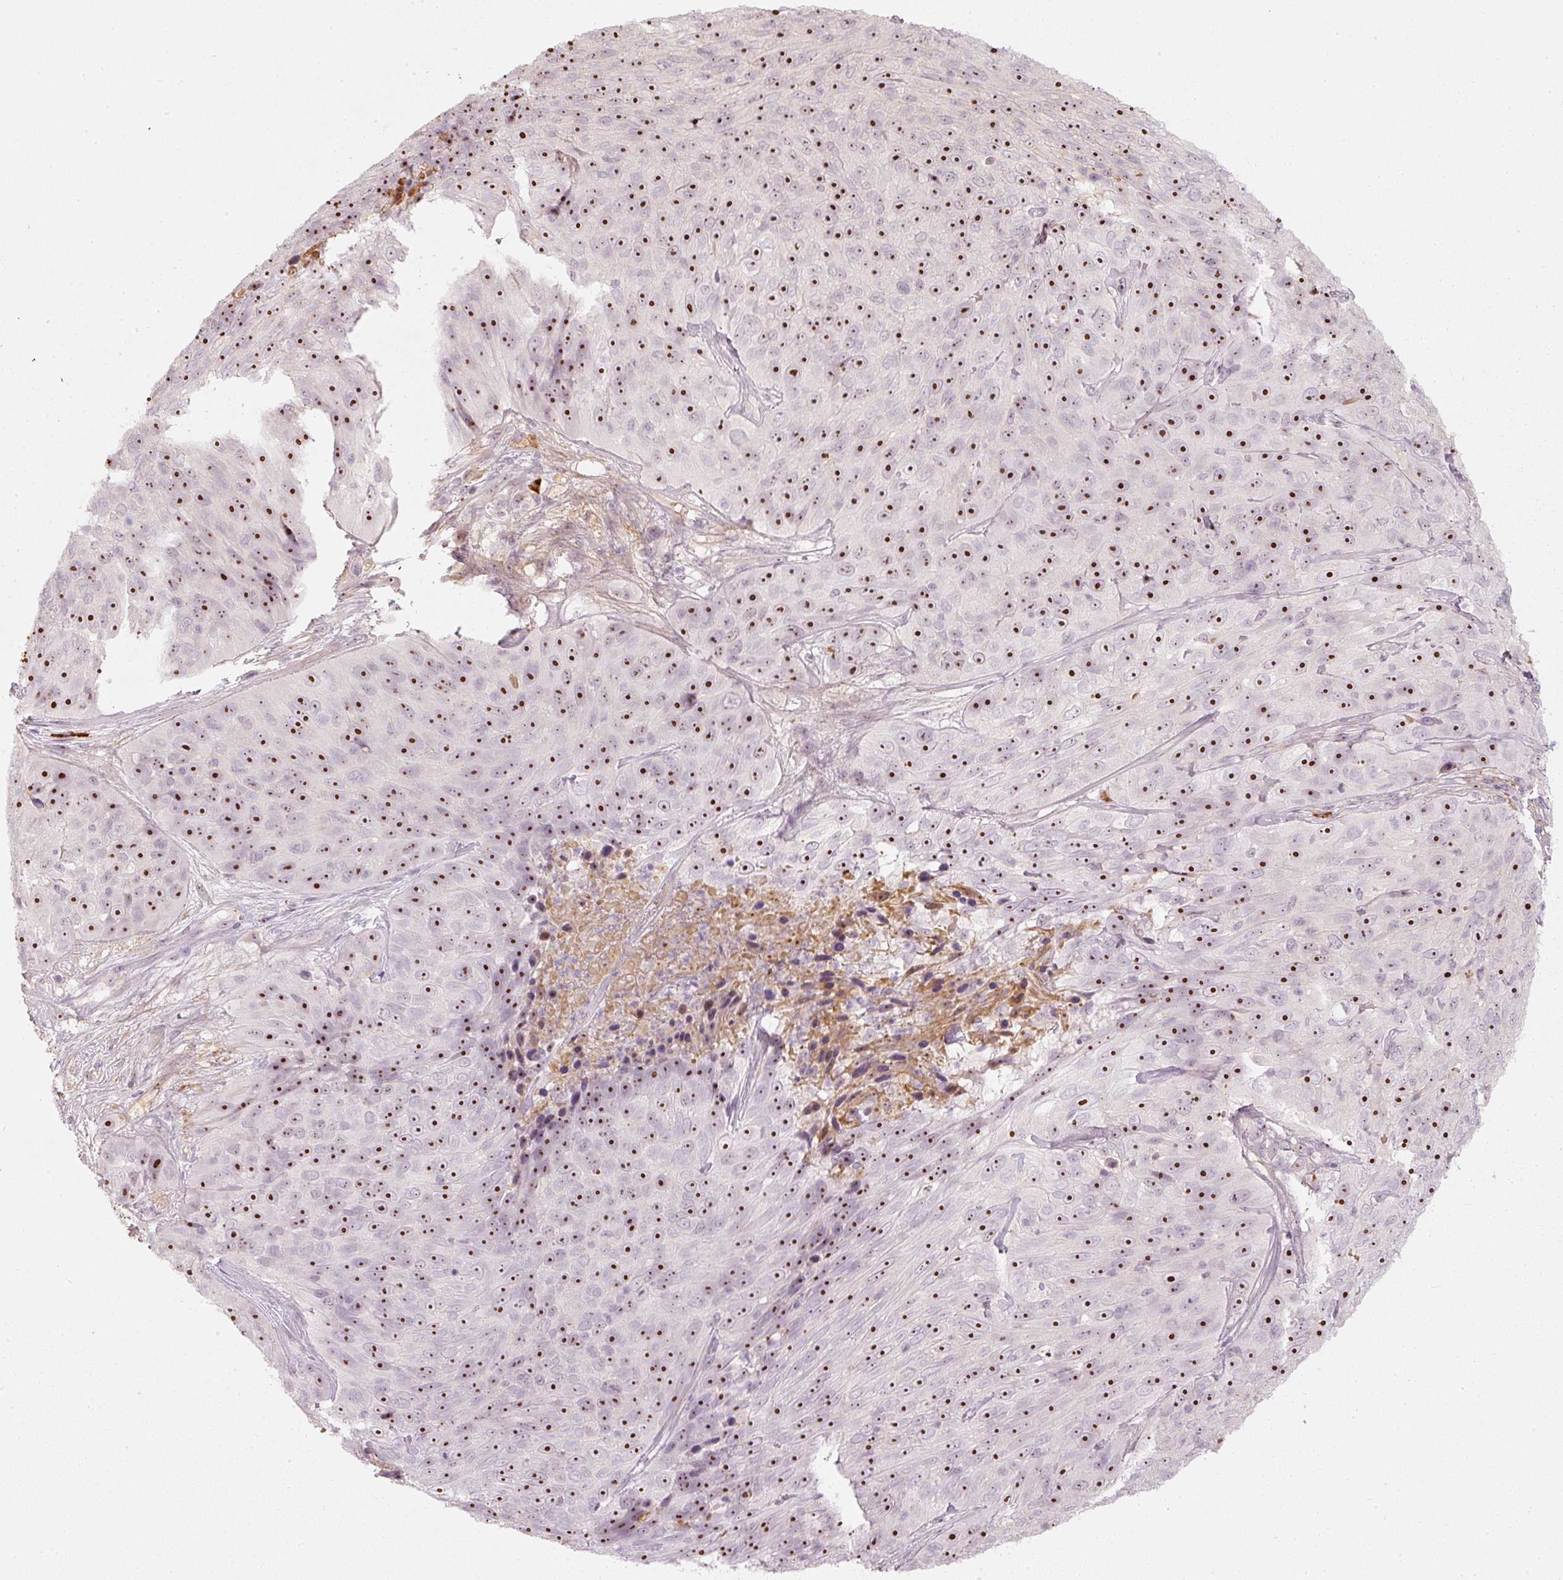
{"staining": {"intensity": "strong", "quantity": ">75%", "location": "nuclear"}, "tissue": "skin cancer", "cell_type": "Tumor cells", "image_type": "cancer", "snomed": [{"axis": "morphology", "description": "Squamous cell carcinoma, NOS"}, {"axis": "topography", "description": "Skin"}], "caption": "Protein staining shows strong nuclear positivity in approximately >75% of tumor cells in skin squamous cell carcinoma. The staining was performed using DAB (3,3'-diaminobenzidine), with brown indicating positive protein expression. Nuclei are stained blue with hematoxylin.", "gene": "VCAM1", "patient": {"sex": "female", "age": 87}}